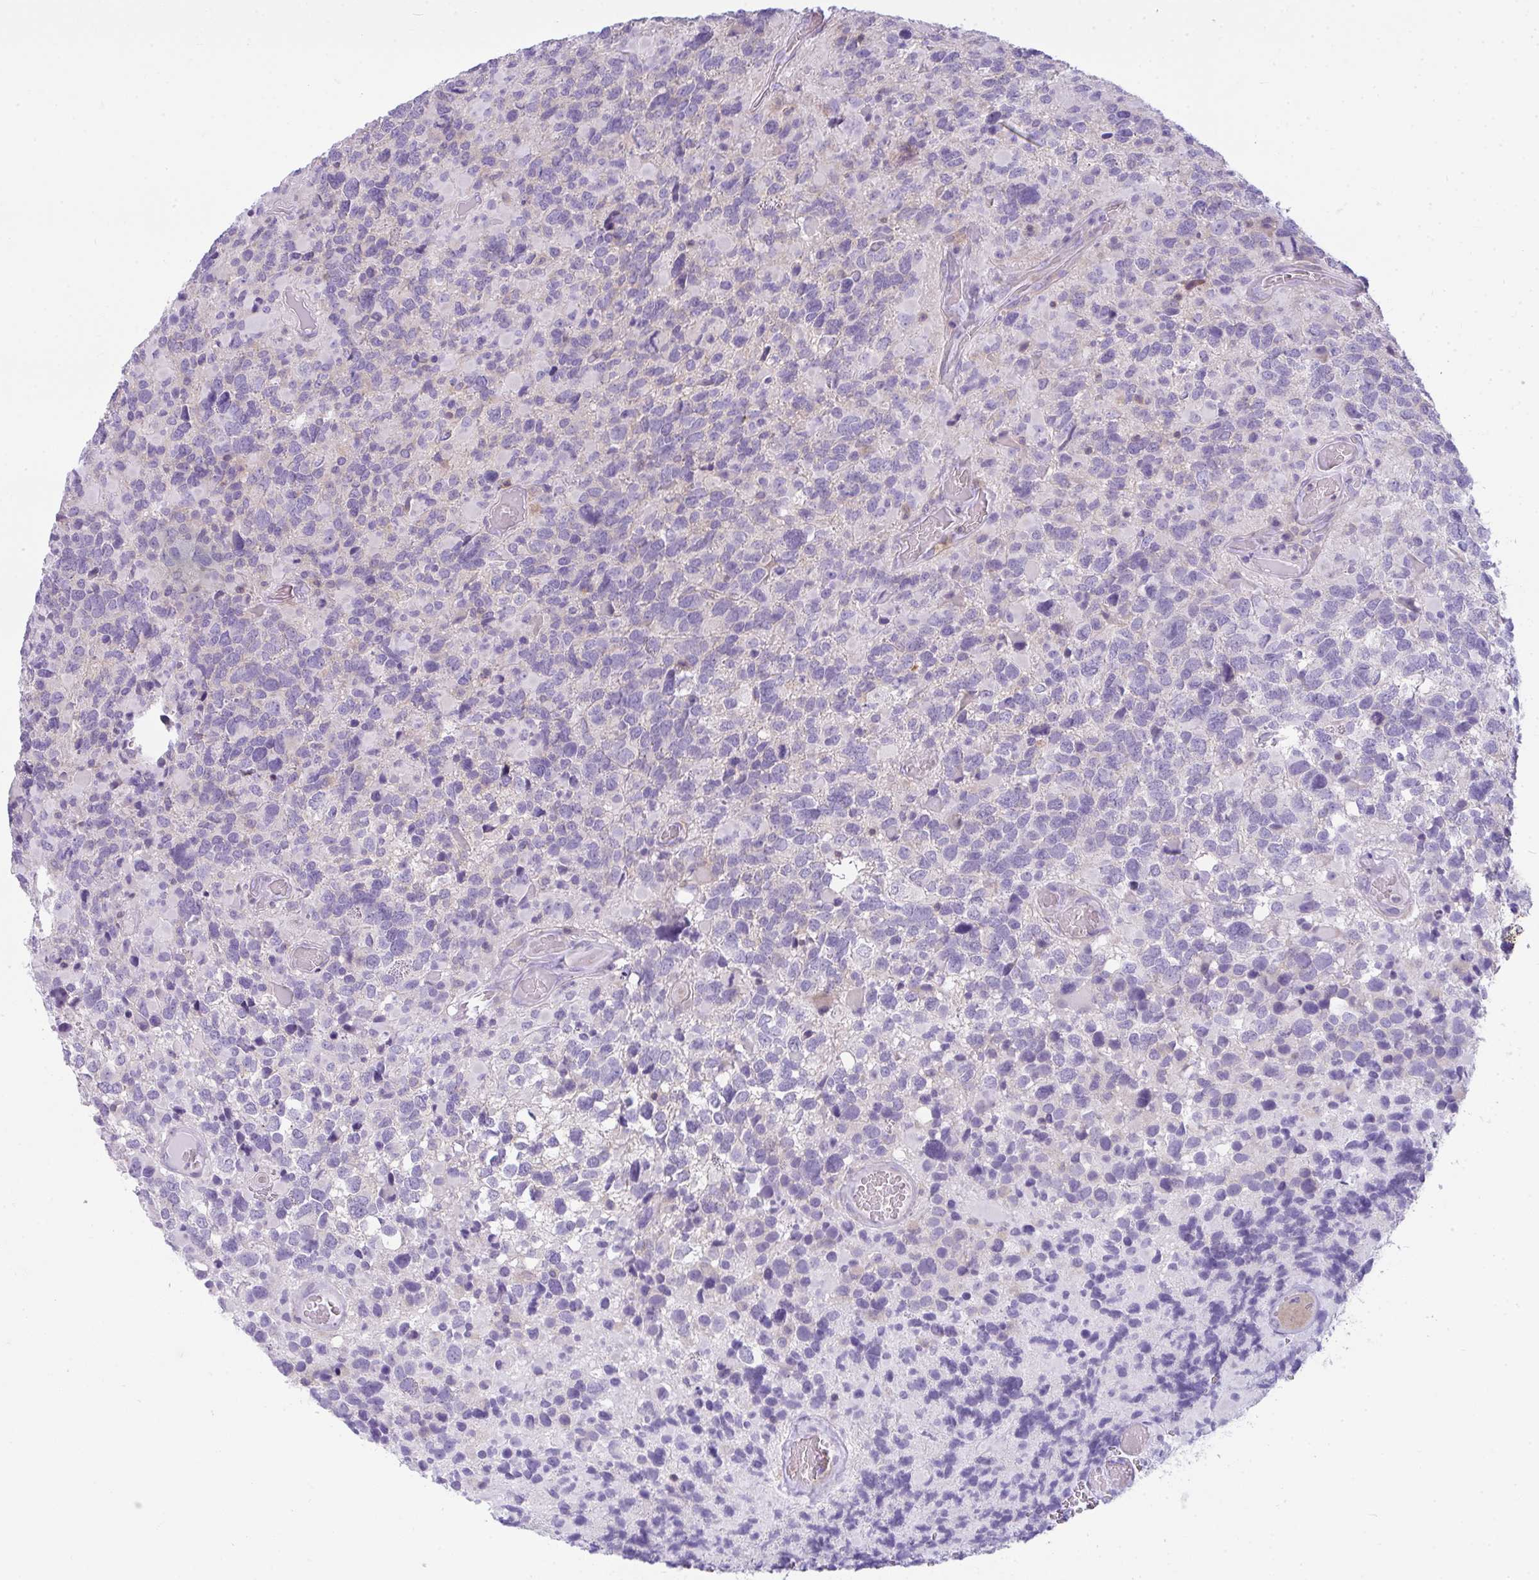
{"staining": {"intensity": "negative", "quantity": "none", "location": "none"}, "tissue": "glioma", "cell_type": "Tumor cells", "image_type": "cancer", "snomed": [{"axis": "morphology", "description": "Glioma, malignant, High grade"}, {"axis": "topography", "description": "Brain"}], "caption": "The micrograph exhibits no significant staining in tumor cells of glioma. Brightfield microscopy of immunohistochemistry stained with DAB (brown) and hematoxylin (blue), captured at high magnification.", "gene": "CDRT15", "patient": {"sex": "female", "age": 40}}